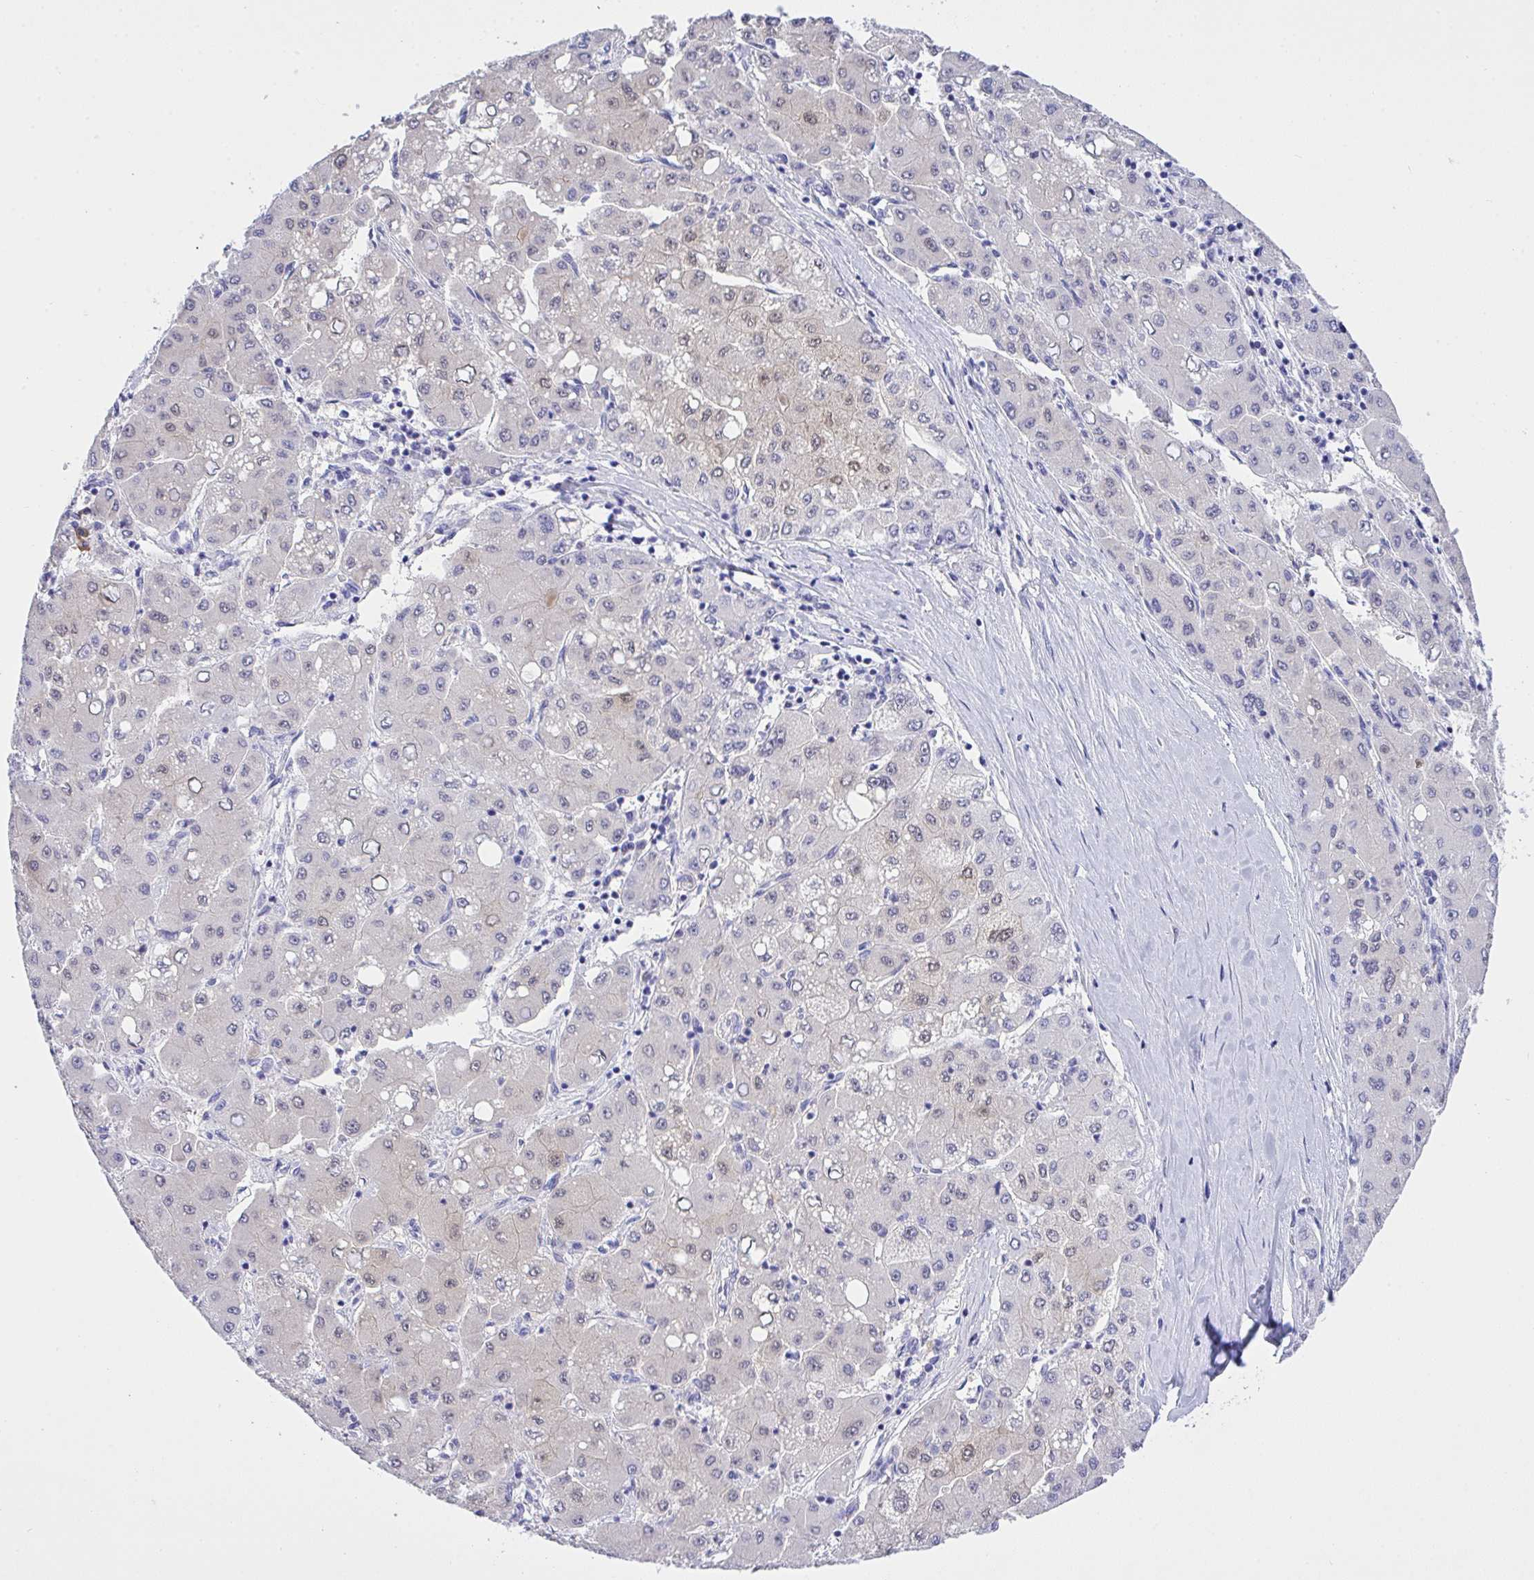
{"staining": {"intensity": "weak", "quantity": "<25%", "location": "nuclear"}, "tissue": "liver cancer", "cell_type": "Tumor cells", "image_type": "cancer", "snomed": [{"axis": "morphology", "description": "Carcinoma, Hepatocellular, NOS"}, {"axis": "topography", "description": "Liver"}], "caption": "Protein analysis of liver cancer (hepatocellular carcinoma) shows no significant staining in tumor cells. Nuclei are stained in blue.", "gene": "AKR1D1", "patient": {"sex": "male", "age": 40}}